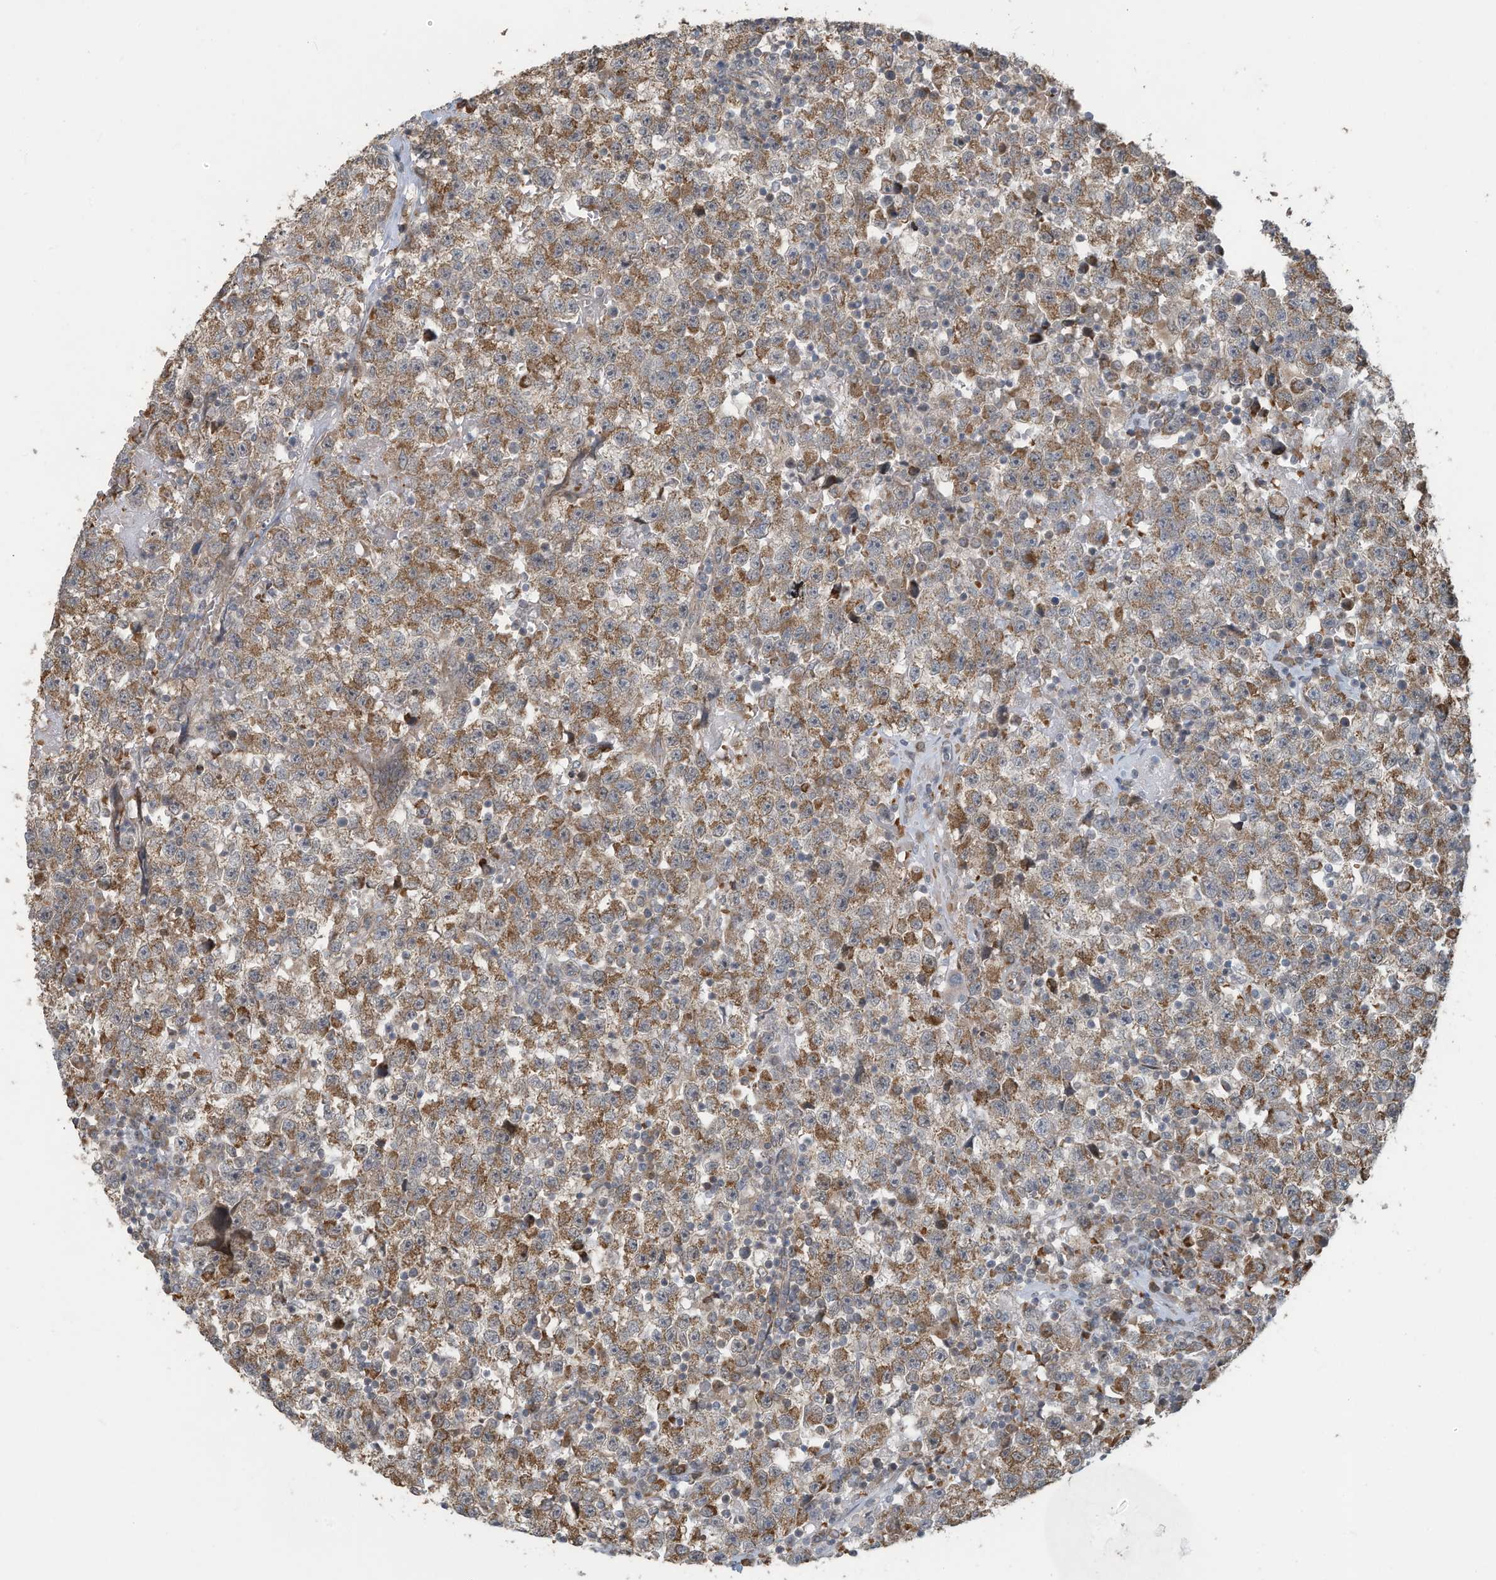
{"staining": {"intensity": "moderate", "quantity": ">75%", "location": "cytoplasmic/membranous"}, "tissue": "testis cancer", "cell_type": "Tumor cells", "image_type": "cancer", "snomed": [{"axis": "morphology", "description": "Seminoma, NOS"}, {"axis": "topography", "description": "Testis"}], "caption": "Protein expression analysis of human testis seminoma reveals moderate cytoplasmic/membranous staining in about >75% of tumor cells. The staining was performed using DAB (3,3'-diaminobenzidine), with brown indicating positive protein expression. Nuclei are stained blue with hematoxylin.", "gene": "ERI2", "patient": {"sex": "male", "age": 22}}